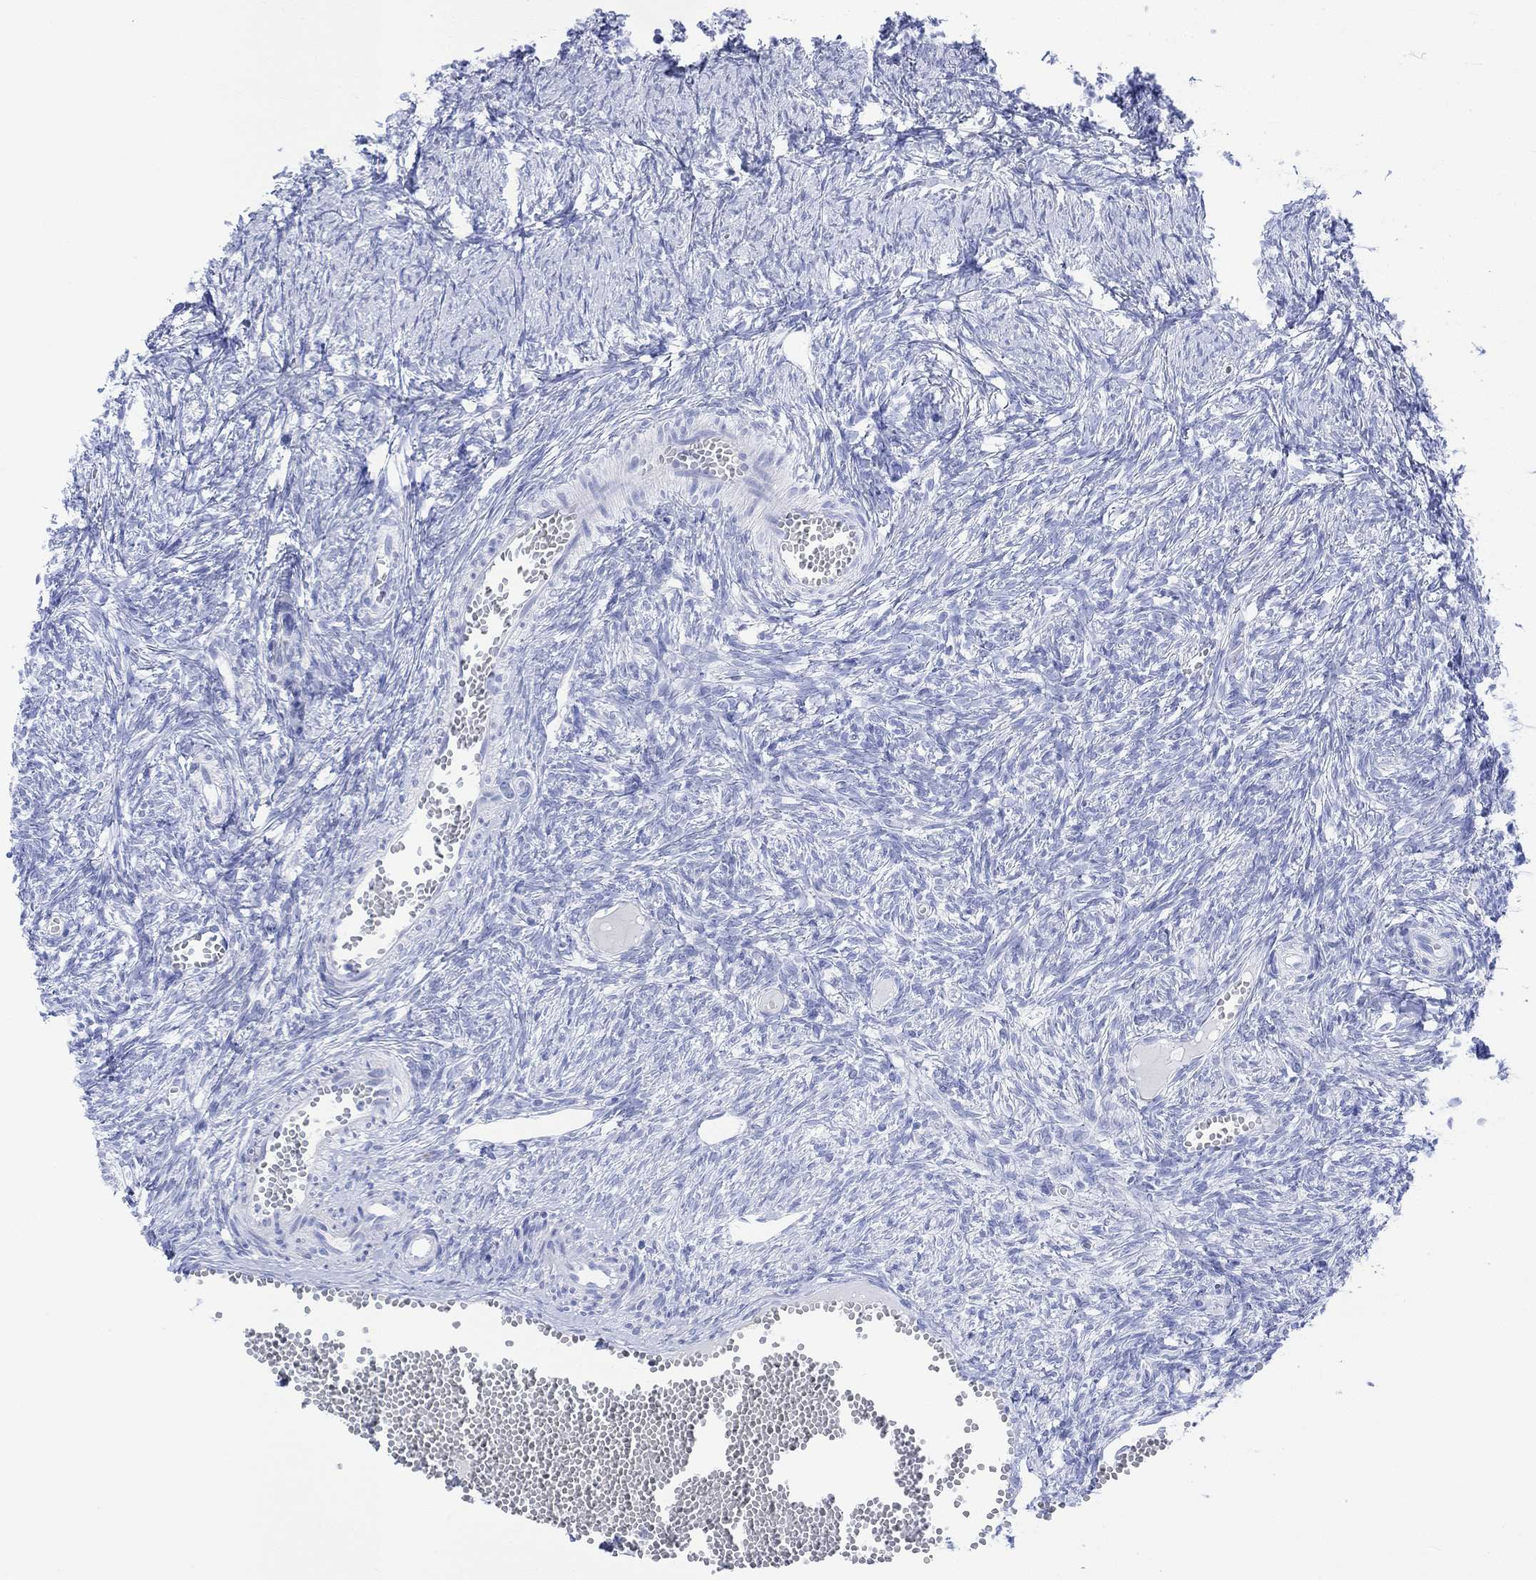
{"staining": {"intensity": "negative", "quantity": "none", "location": "none"}, "tissue": "ovary", "cell_type": "Ovarian stroma cells", "image_type": "normal", "snomed": [{"axis": "morphology", "description": "Normal tissue, NOS"}, {"axis": "topography", "description": "Ovary"}], "caption": "Human ovary stained for a protein using immunohistochemistry (IHC) reveals no expression in ovarian stroma cells.", "gene": "CELF4", "patient": {"sex": "female", "age": 43}}